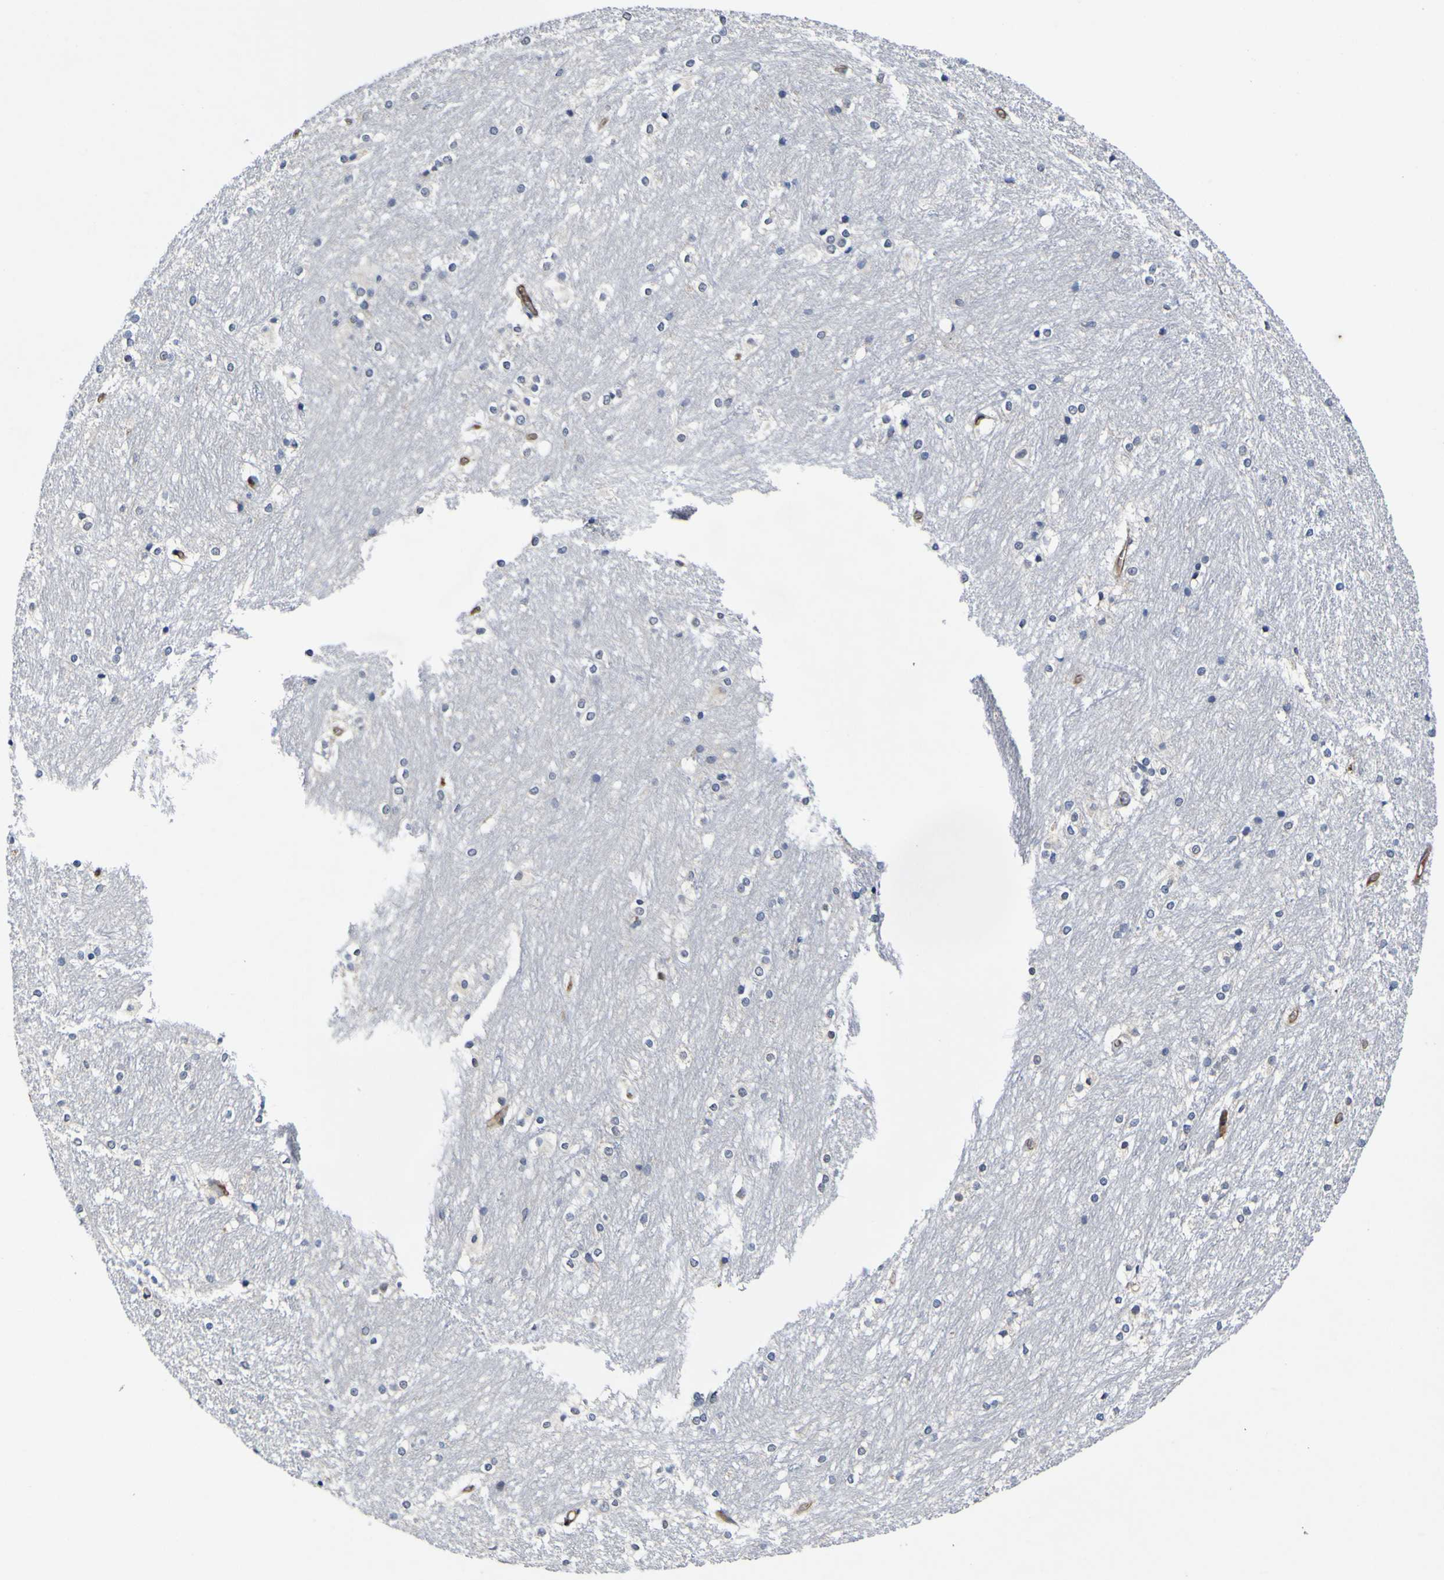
{"staining": {"intensity": "negative", "quantity": "none", "location": "none"}, "tissue": "caudate", "cell_type": "Glial cells", "image_type": "normal", "snomed": [{"axis": "morphology", "description": "Normal tissue, NOS"}, {"axis": "topography", "description": "Lateral ventricle wall"}], "caption": "This photomicrograph is of normal caudate stained with IHC to label a protein in brown with the nuclei are counter-stained blue. There is no expression in glial cells.", "gene": "CCL2", "patient": {"sex": "female", "age": 19}}